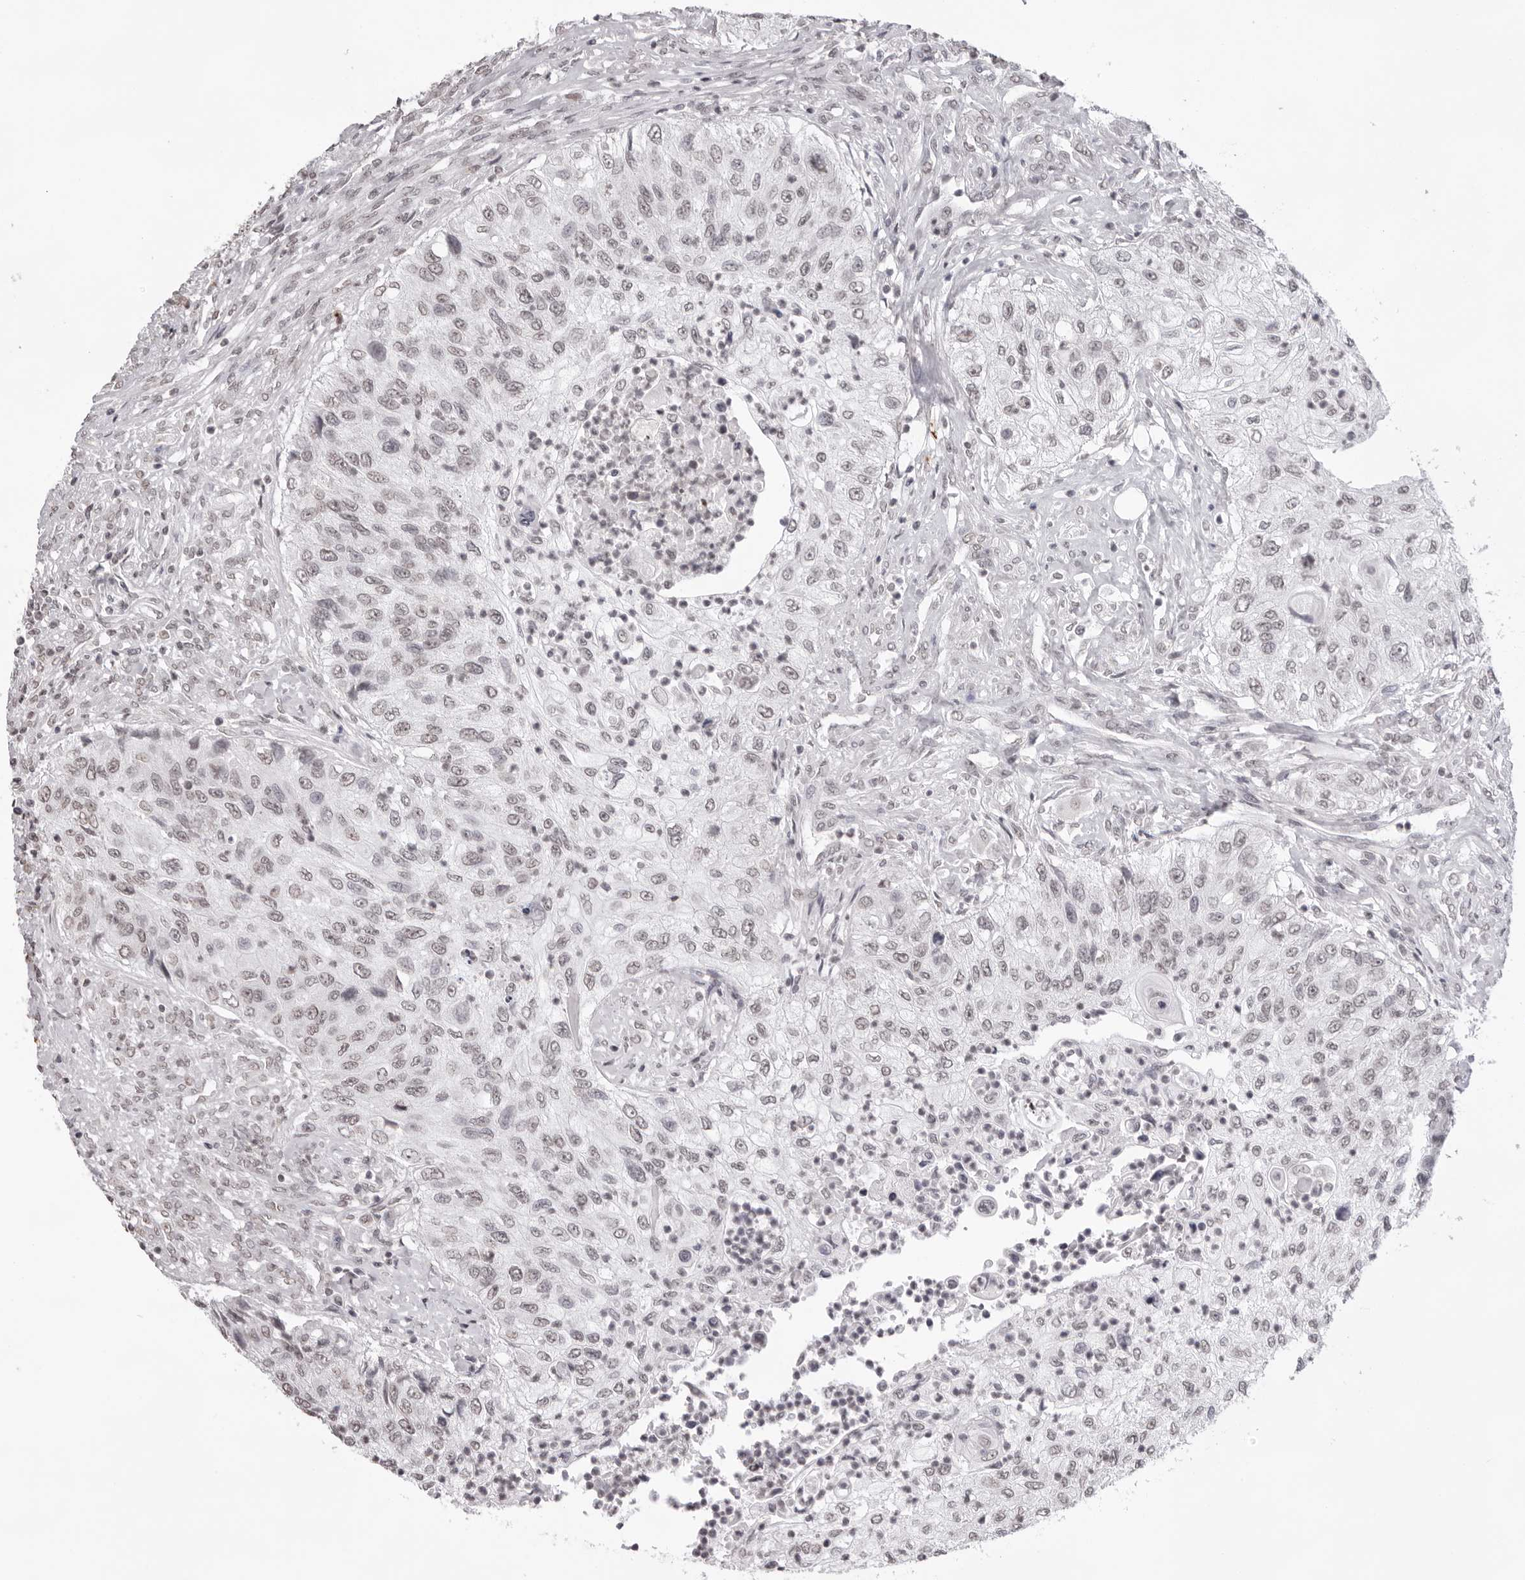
{"staining": {"intensity": "weak", "quantity": "<25%", "location": "nuclear"}, "tissue": "urothelial cancer", "cell_type": "Tumor cells", "image_type": "cancer", "snomed": [{"axis": "morphology", "description": "Urothelial carcinoma, High grade"}, {"axis": "topography", "description": "Urinary bladder"}], "caption": "DAB immunohistochemical staining of urothelial carcinoma (high-grade) reveals no significant positivity in tumor cells.", "gene": "NTM", "patient": {"sex": "female", "age": 60}}